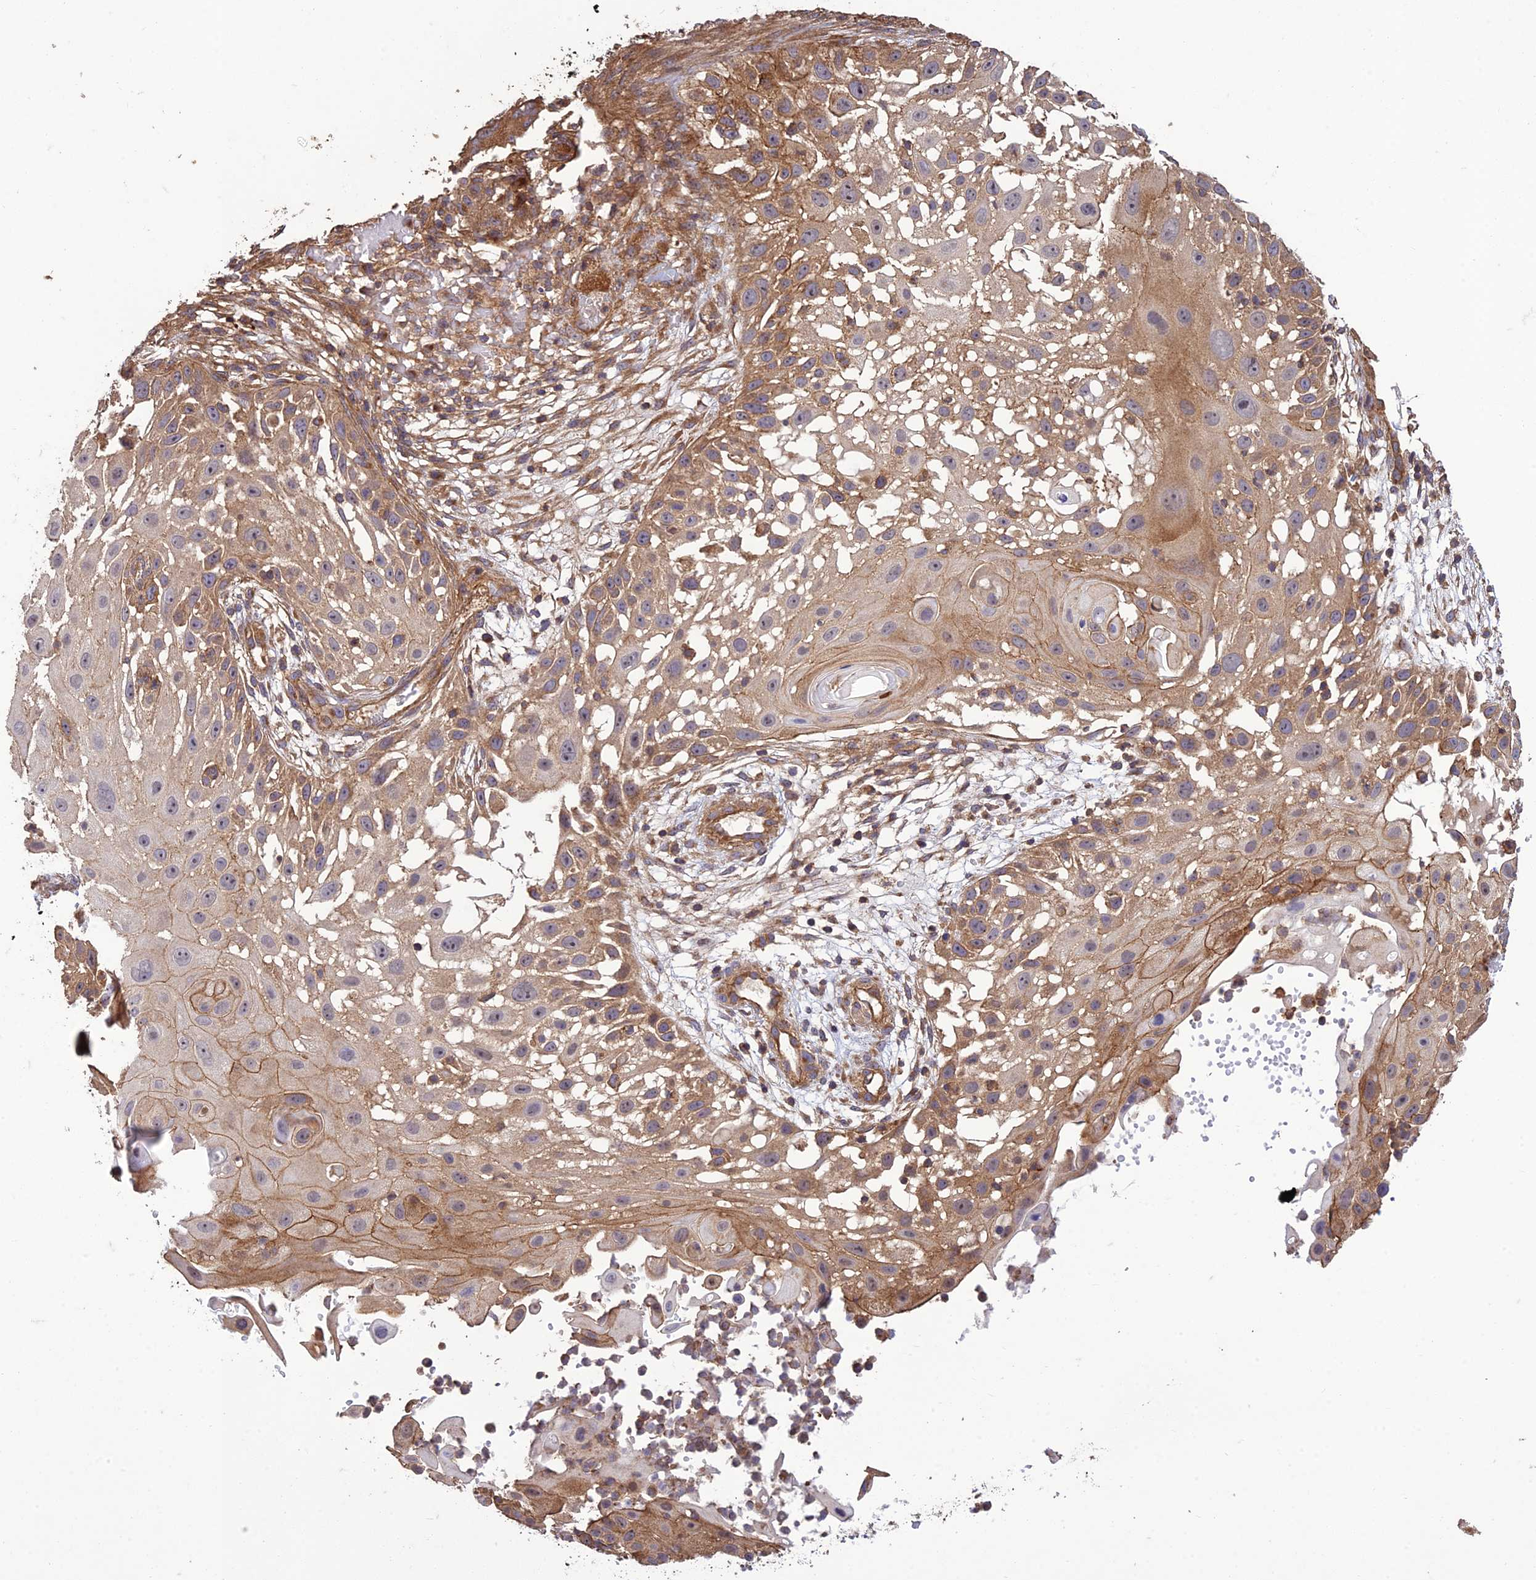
{"staining": {"intensity": "moderate", "quantity": "25%-75%", "location": "cytoplasmic/membranous"}, "tissue": "skin cancer", "cell_type": "Tumor cells", "image_type": "cancer", "snomed": [{"axis": "morphology", "description": "Squamous cell carcinoma, NOS"}, {"axis": "topography", "description": "Skin"}], "caption": "Tumor cells reveal moderate cytoplasmic/membranous expression in about 25%-75% of cells in skin cancer.", "gene": "TMEM131L", "patient": {"sex": "female", "age": 44}}